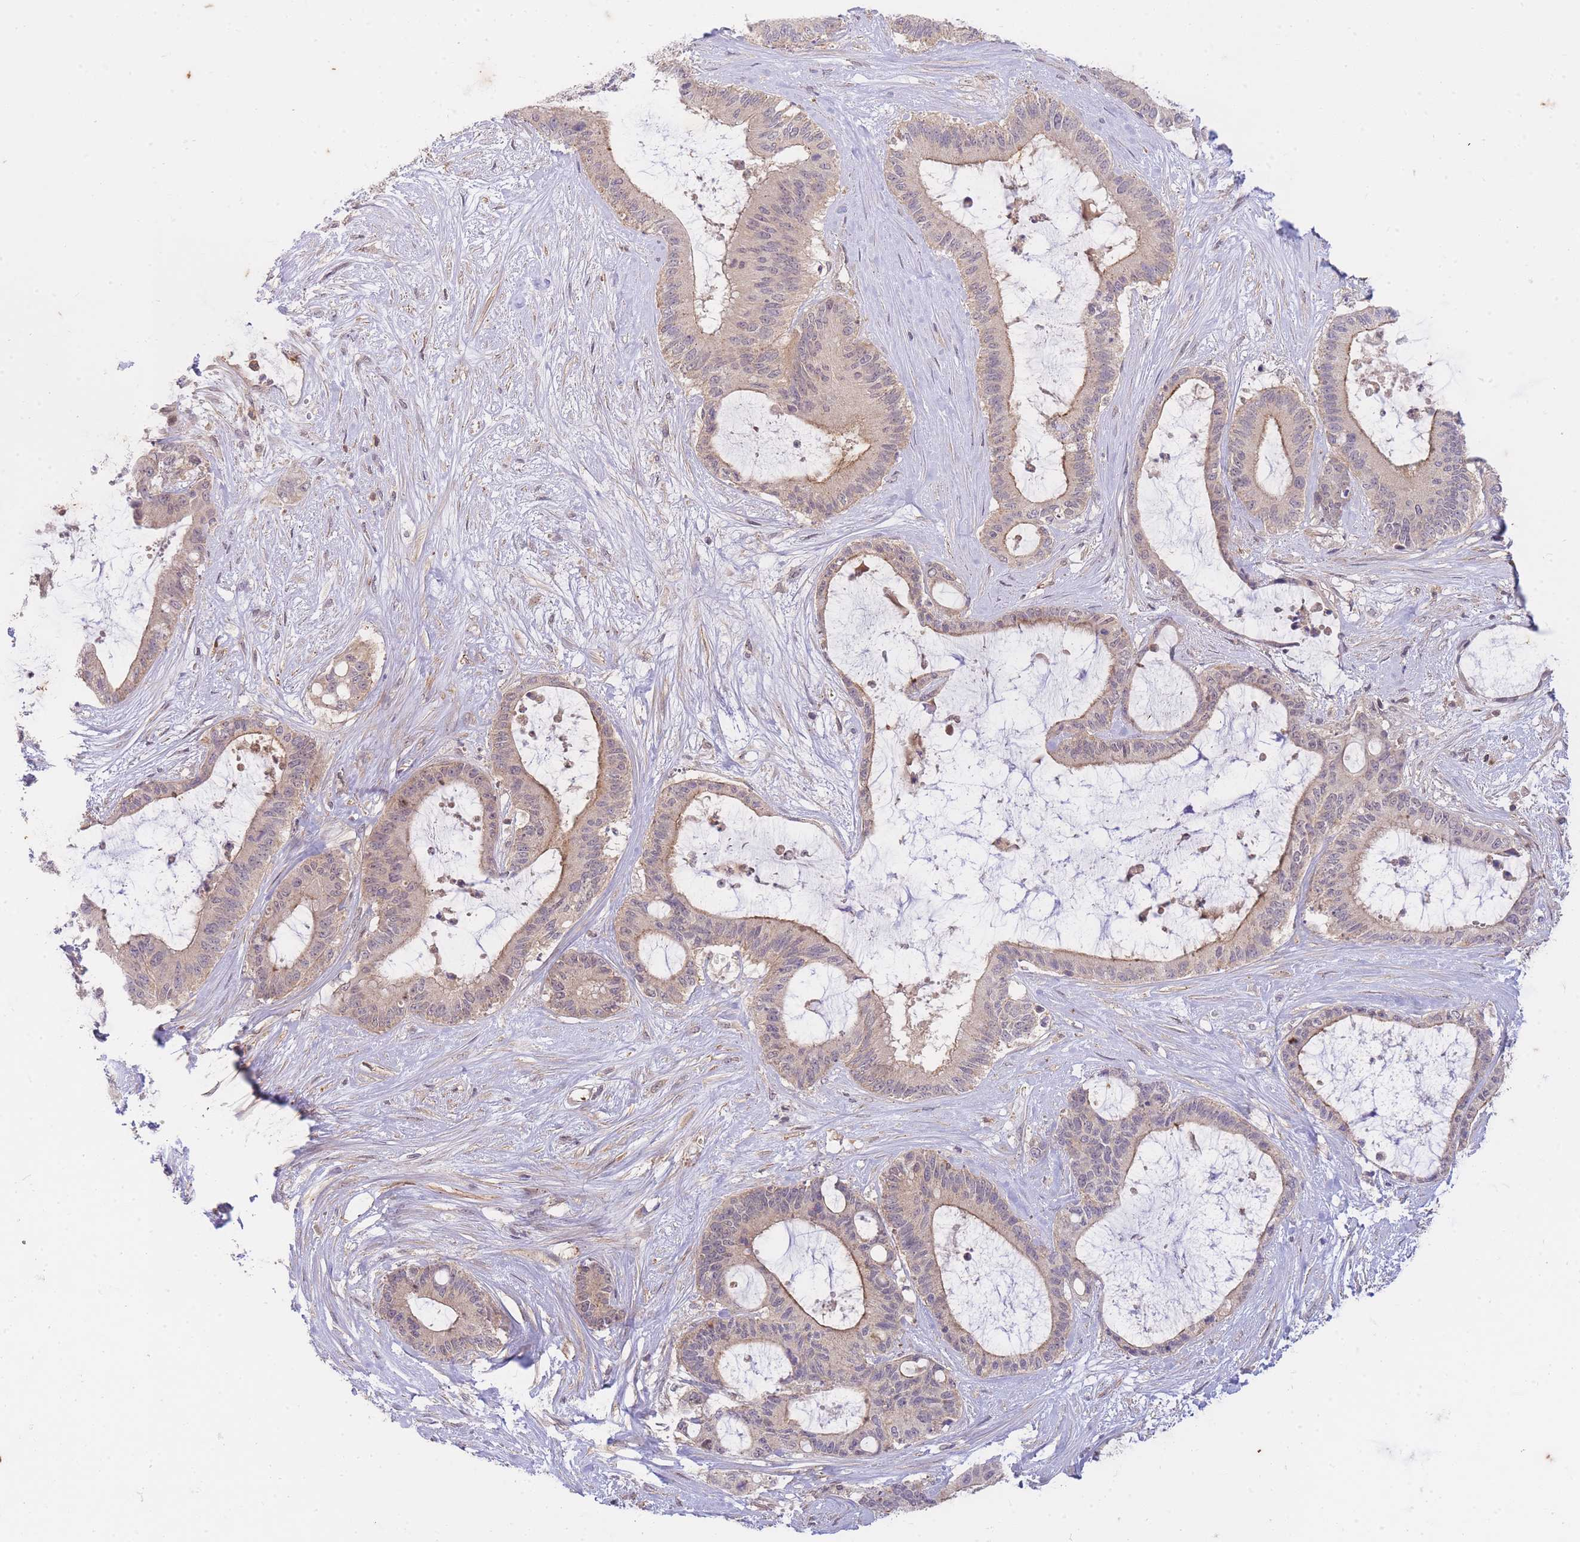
{"staining": {"intensity": "weak", "quantity": "25%-75%", "location": "cytoplasmic/membranous,nuclear"}, "tissue": "liver cancer", "cell_type": "Tumor cells", "image_type": "cancer", "snomed": [{"axis": "morphology", "description": "Normal tissue, NOS"}, {"axis": "morphology", "description": "Cholangiocarcinoma"}, {"axis": "topography", "description": "Liver"}, {"axis": "topography", "description": "Peripheral nerve tissue"}], "caption": "Brown immunohistochemical staining in human cholangiocarcinoma (liver) reveals weak cytoplasmic/membranous and nuclear staining in approximately 25%-75% of tumor cells.", "gene": "ST8SIA4", "patient": {"sex": "female", "age": 73}}